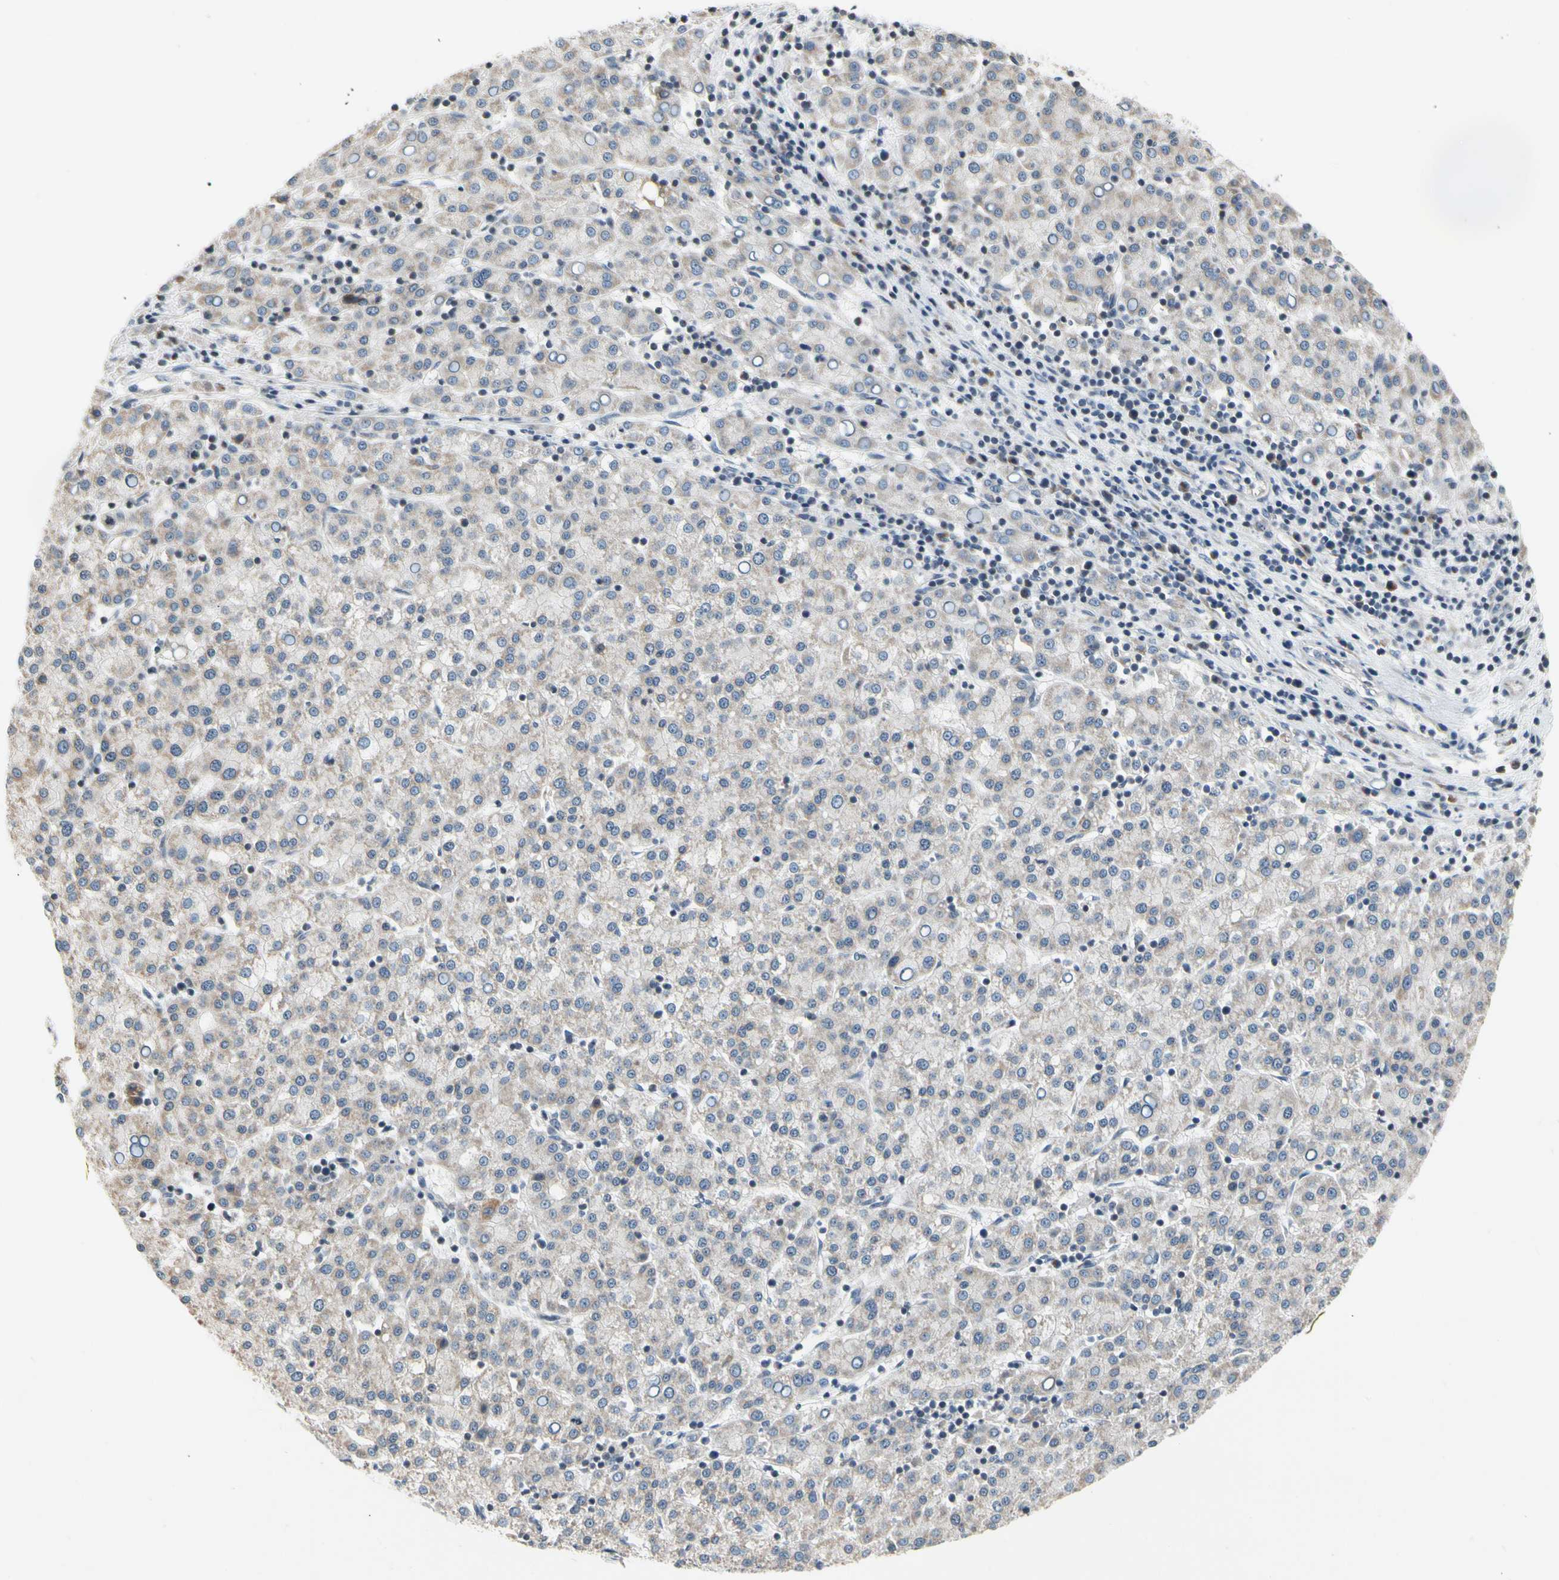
{"staining": {"intensity": "negative", "quantity": "none", "location": "none"}, "tissue": "liver cancer", "cell_type": "Tumor cells", "image_type": "cancer", "snomed": [{"axis": "morphology", "description": "Carcinoma, Hepatocellular, NOS"}, {"axis": "topography", "description": "Liver"}], "caption": "A histopathology image of human hepatocellular carcinoma (liver) is negative for staining in tumor cells.", "gene": "SOX30", "patient": {"sex": "female", "age": 58}}